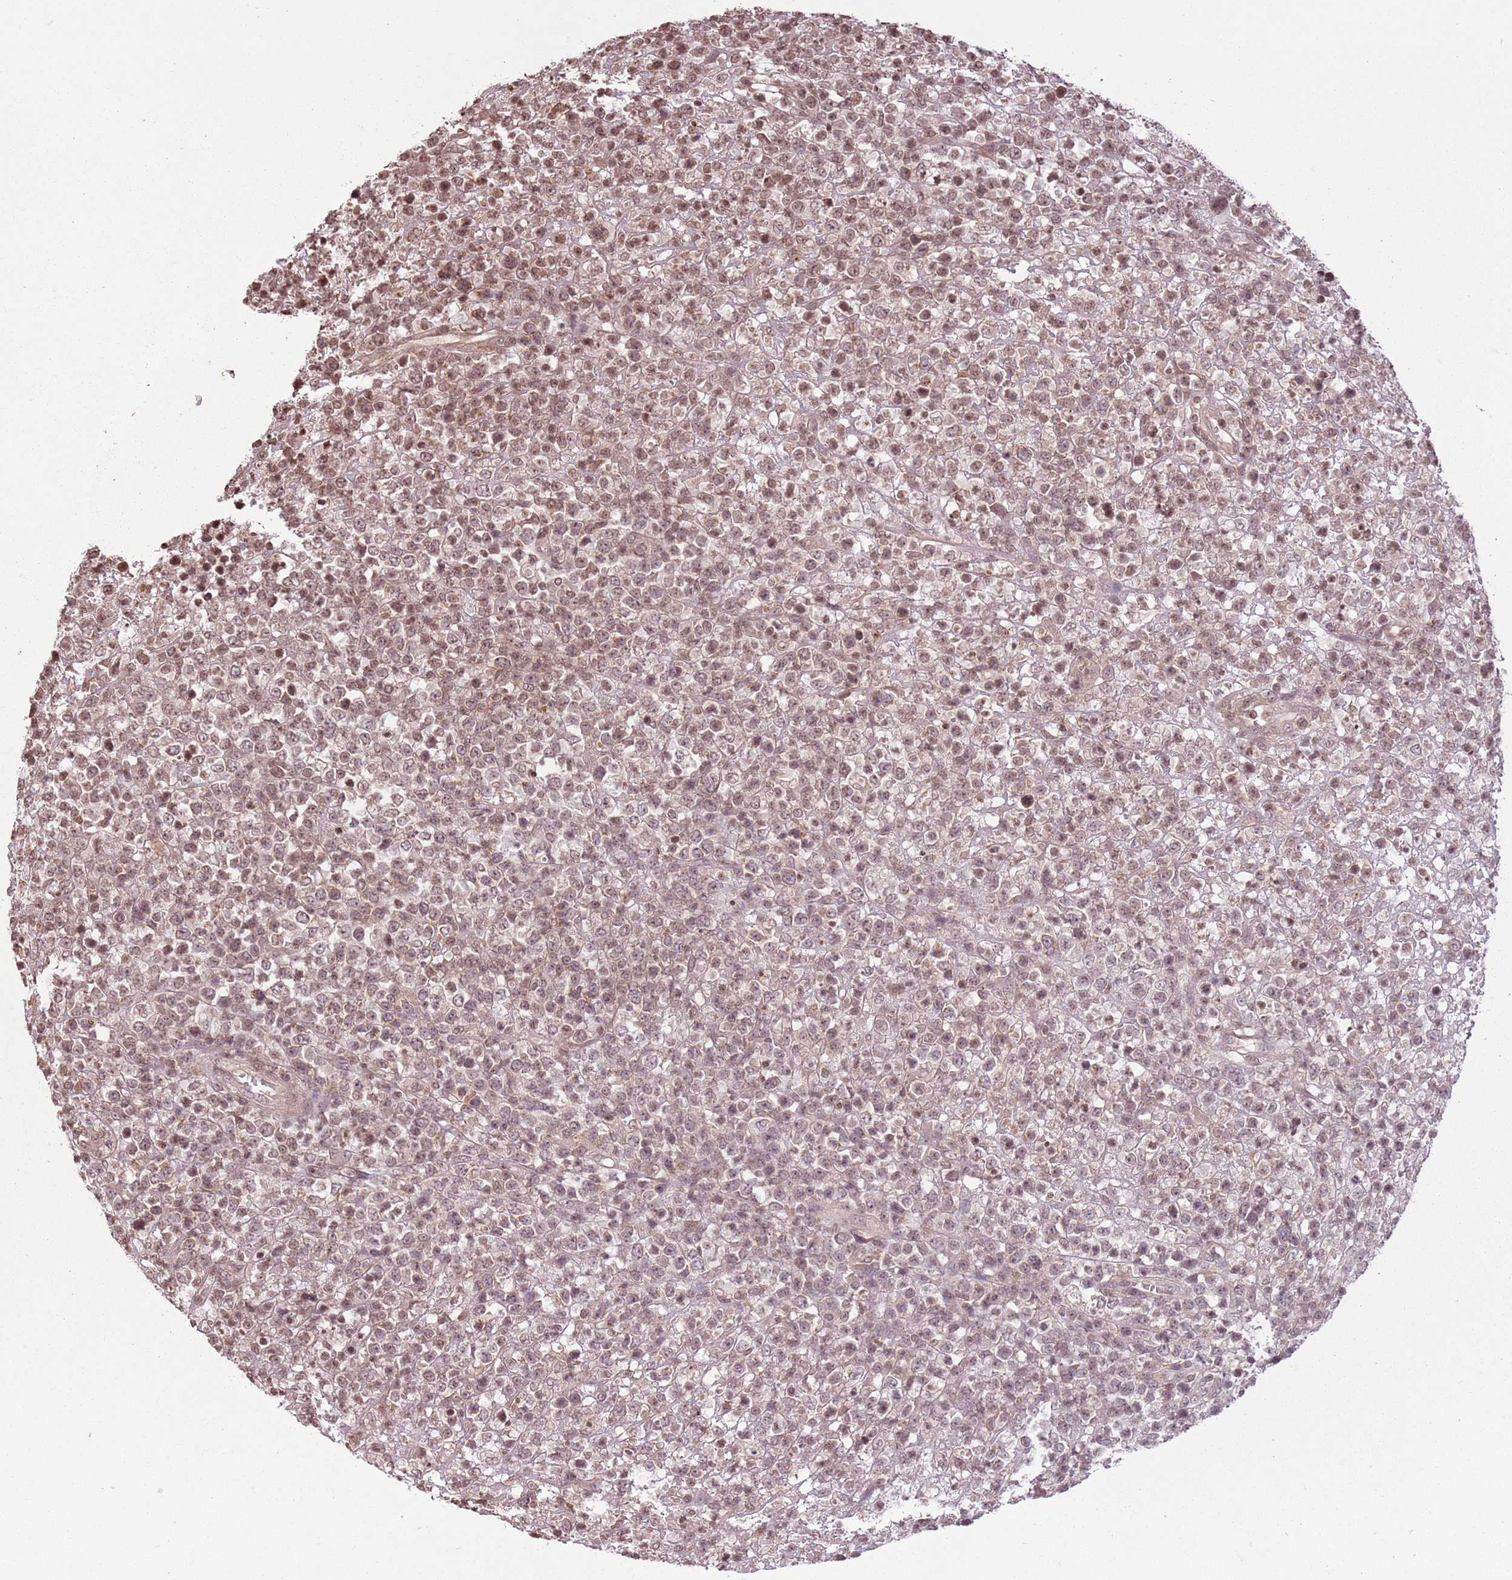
{"staining": {"intensity": "weak", "quantity": ">75%", "location": "cytoplasmic/membranous,nuclear"}, "tissue": "lymphoma", "cell_type": "Tumor cells", "image_type": "cancer", "snomed": [{"axis": "morphology", "description": "Malignant lymphoma, non-Hodgkin's type, High grade"}, {"axis": "topography", "description": "Colon"}], "caption": "A micrograph of lymphoma stained for a protein exhibits weak cytoplasmic/membranous and nuclear brown staining in tumor cells.", "gene": "CAPN9", "patient": {"sex": "female", "age": 53}}